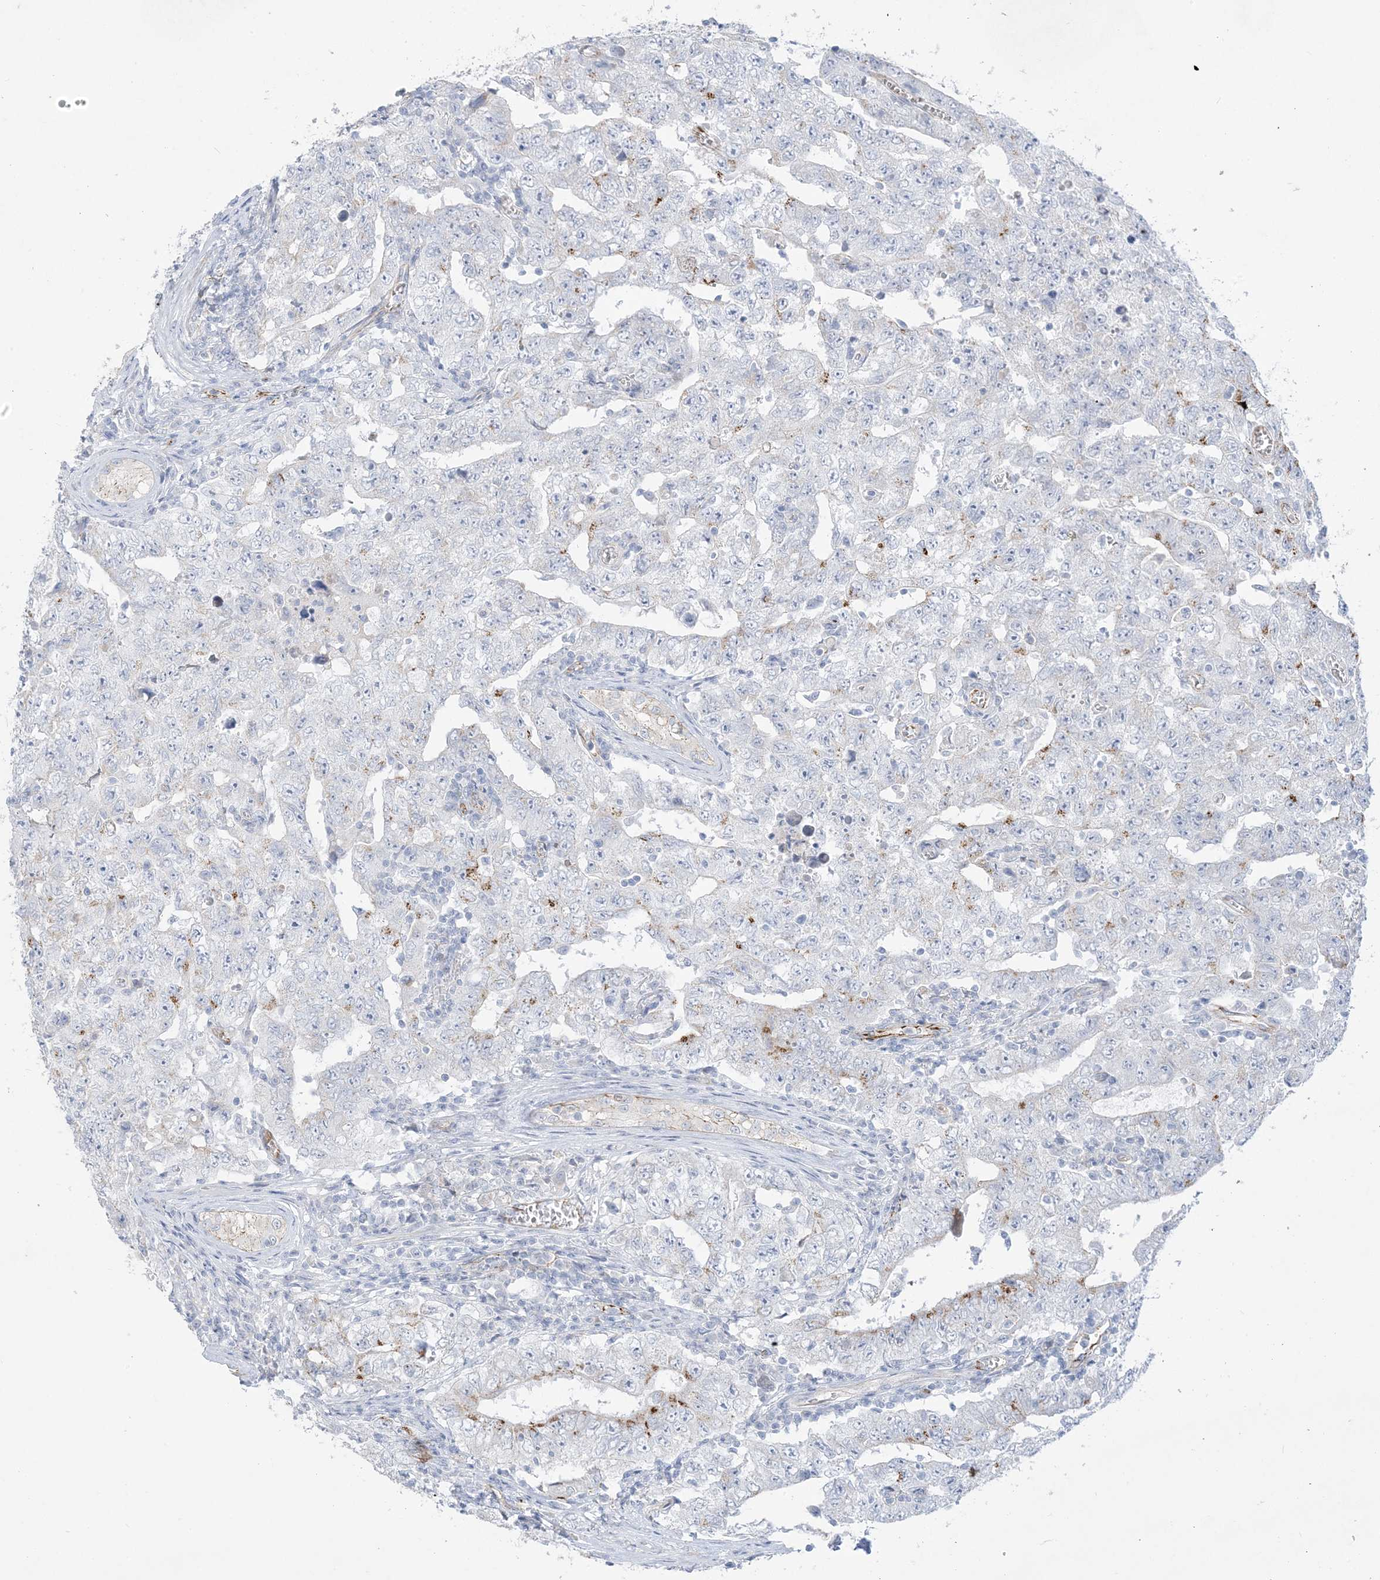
{"staining": {"intensity": "weak", "quantity": "<25%", "location": "cytoplasmic/membranous"}, "tissue": "testis cancer", "cell_type": "Tumor cells", "image_type": "cancer", "snomed": [{"axis": "morphology", "description": "Carcinoma, Embryonal, NOS"}, {"axis": "topography", "description": "Testis"}], "caption": "Tumor cells show no significant staining in testis embryonal carcinoma. (DAB (3,3'-diaminobenzidine) immunohistochemistry (IHC), high magnification).", "gene": "B3GNT7", "patient": {"sex": "male", "age": 26}}